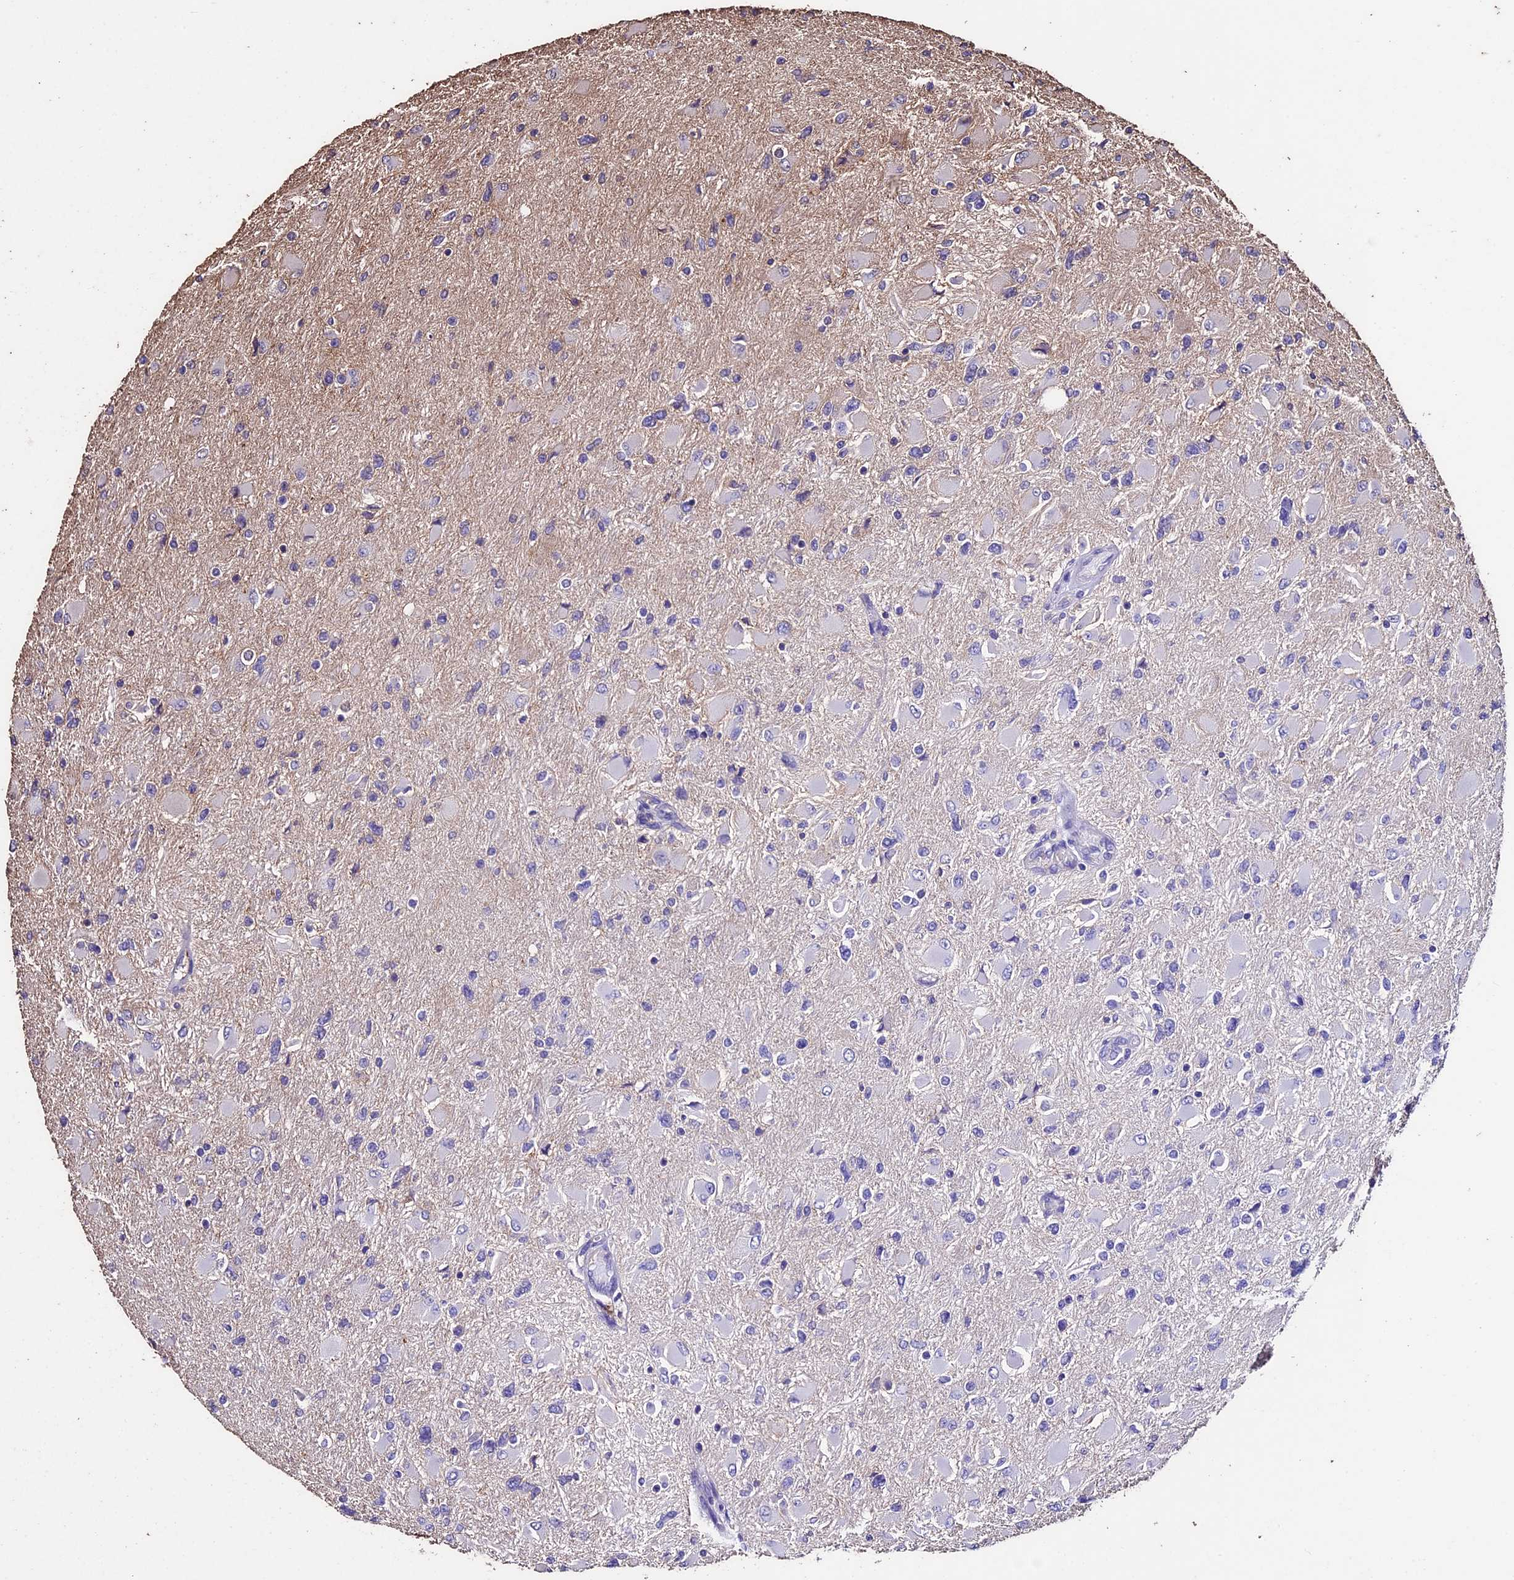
{"staining": {"intensity": "negative", "quantity": "none", "location": "none"}, "tissue": "glioma", "cell_type": "Tumor cells", "image_type": "cancer", "snomed": [{"axis": "morphology", "description": "Glioma, malignant, High grade"}, {"axis": "topography", "description": "Cerebral cortex"}], "caption": "High magnification brightfield microscopy of glioma stained with DAB (brown) and counterstained with hematoxylin (blue): tumor cells show no significant expression.", "gene": "USB1", "patient": {"sex": "female", "age": 36}}